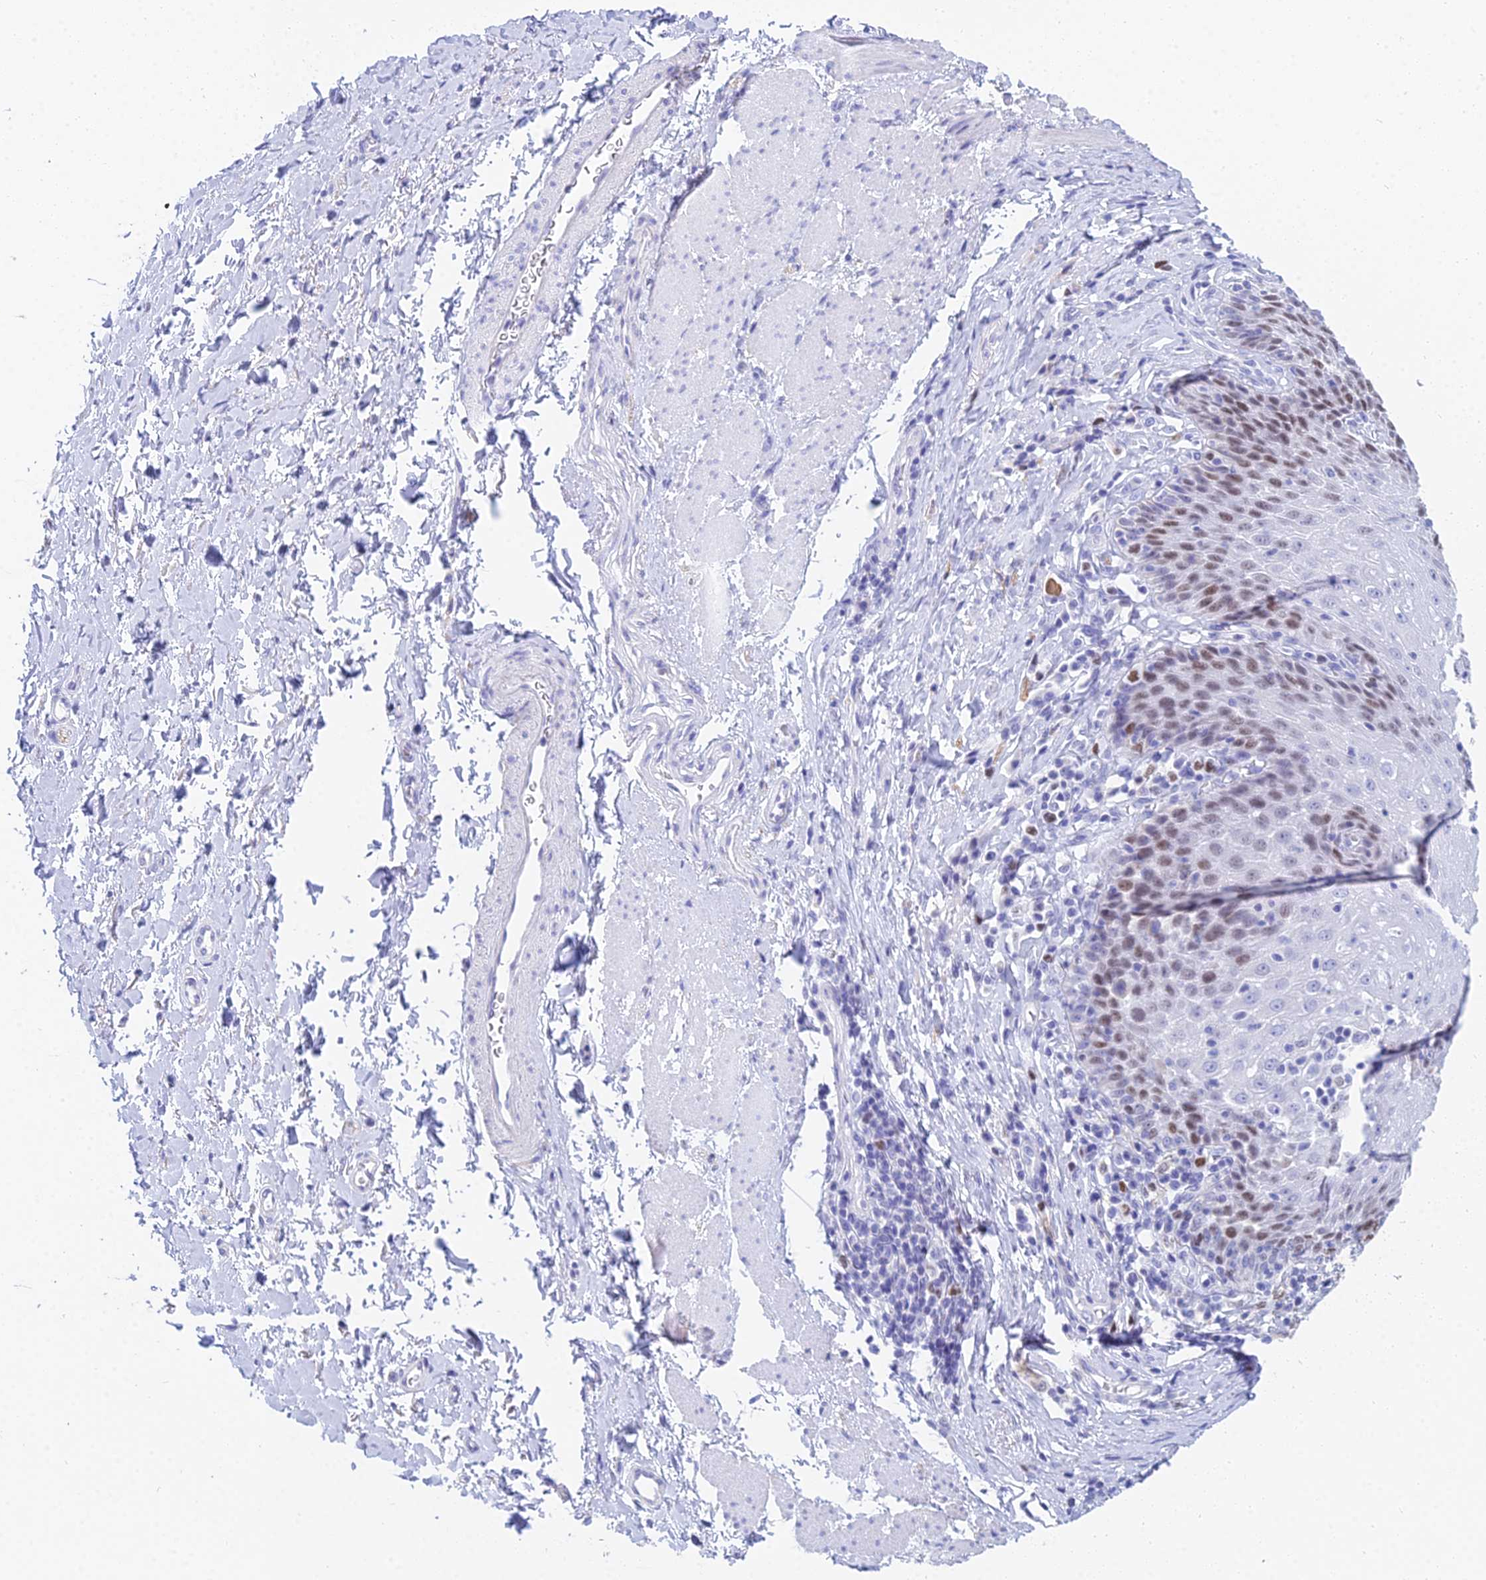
{"staining": {"intensity": "moderate", "quantity": "<25%", "location": "nuclear"}, "tissue": "esophagus", "cell_type": "Squamous epithelial cells", "image_type": "normal", "snomed": [{"axis": "morphology", "description": "Normal tissue, NOS"}, {"axis": "topography", "description": "Esophagus"}], "caption": "This photomicrograph displays immunohistochemistry (IHC) staining of unremarkable esophagus, with low moderate nuclear staining in about <25% of squamous epithelial cells.", "gene": "MCM2", "patient": {"sex": "female", "age": 61}}